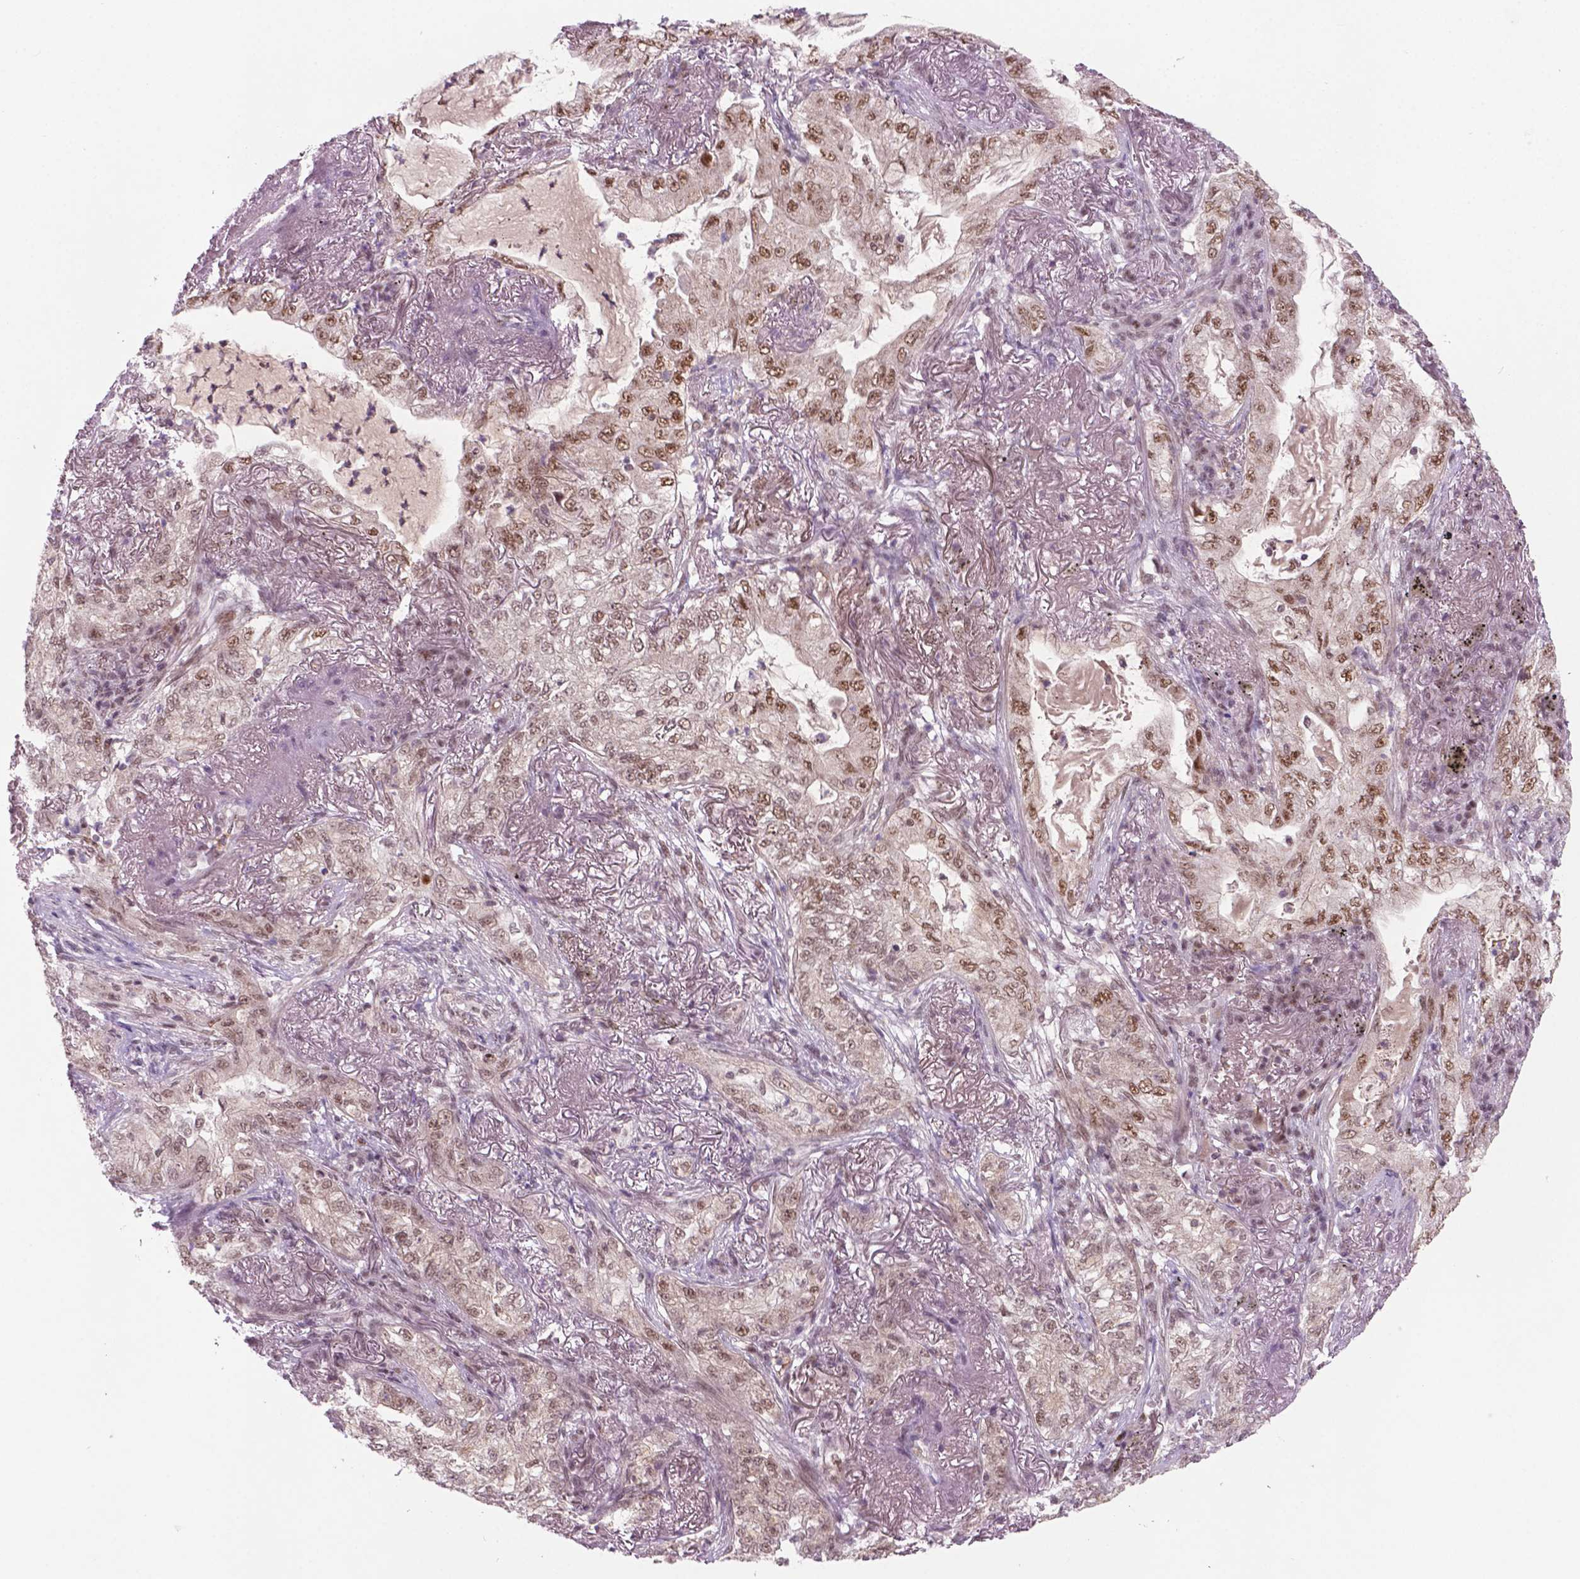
{"staining": {"intensity": "moderate", "quantity": ">75%", "location": "nuclear"}, "tissue": "lung cancer", "cell_type": "Tumor cells", "image_type": "cancer", "snomed": [{"axis": "morphology", "description": "Adenocarcinoma, NOS"}, {"axis": "topography", "description": "Lung"}], "caption": "This image exhibits immunohistochemistry (IHC) staining of lung adenocarcinoma, with medium moderate nuclear expression in approximately >75% of tumor cells.", "gene": "PHAX", "patient": {"sex": "female", "age": 73}}